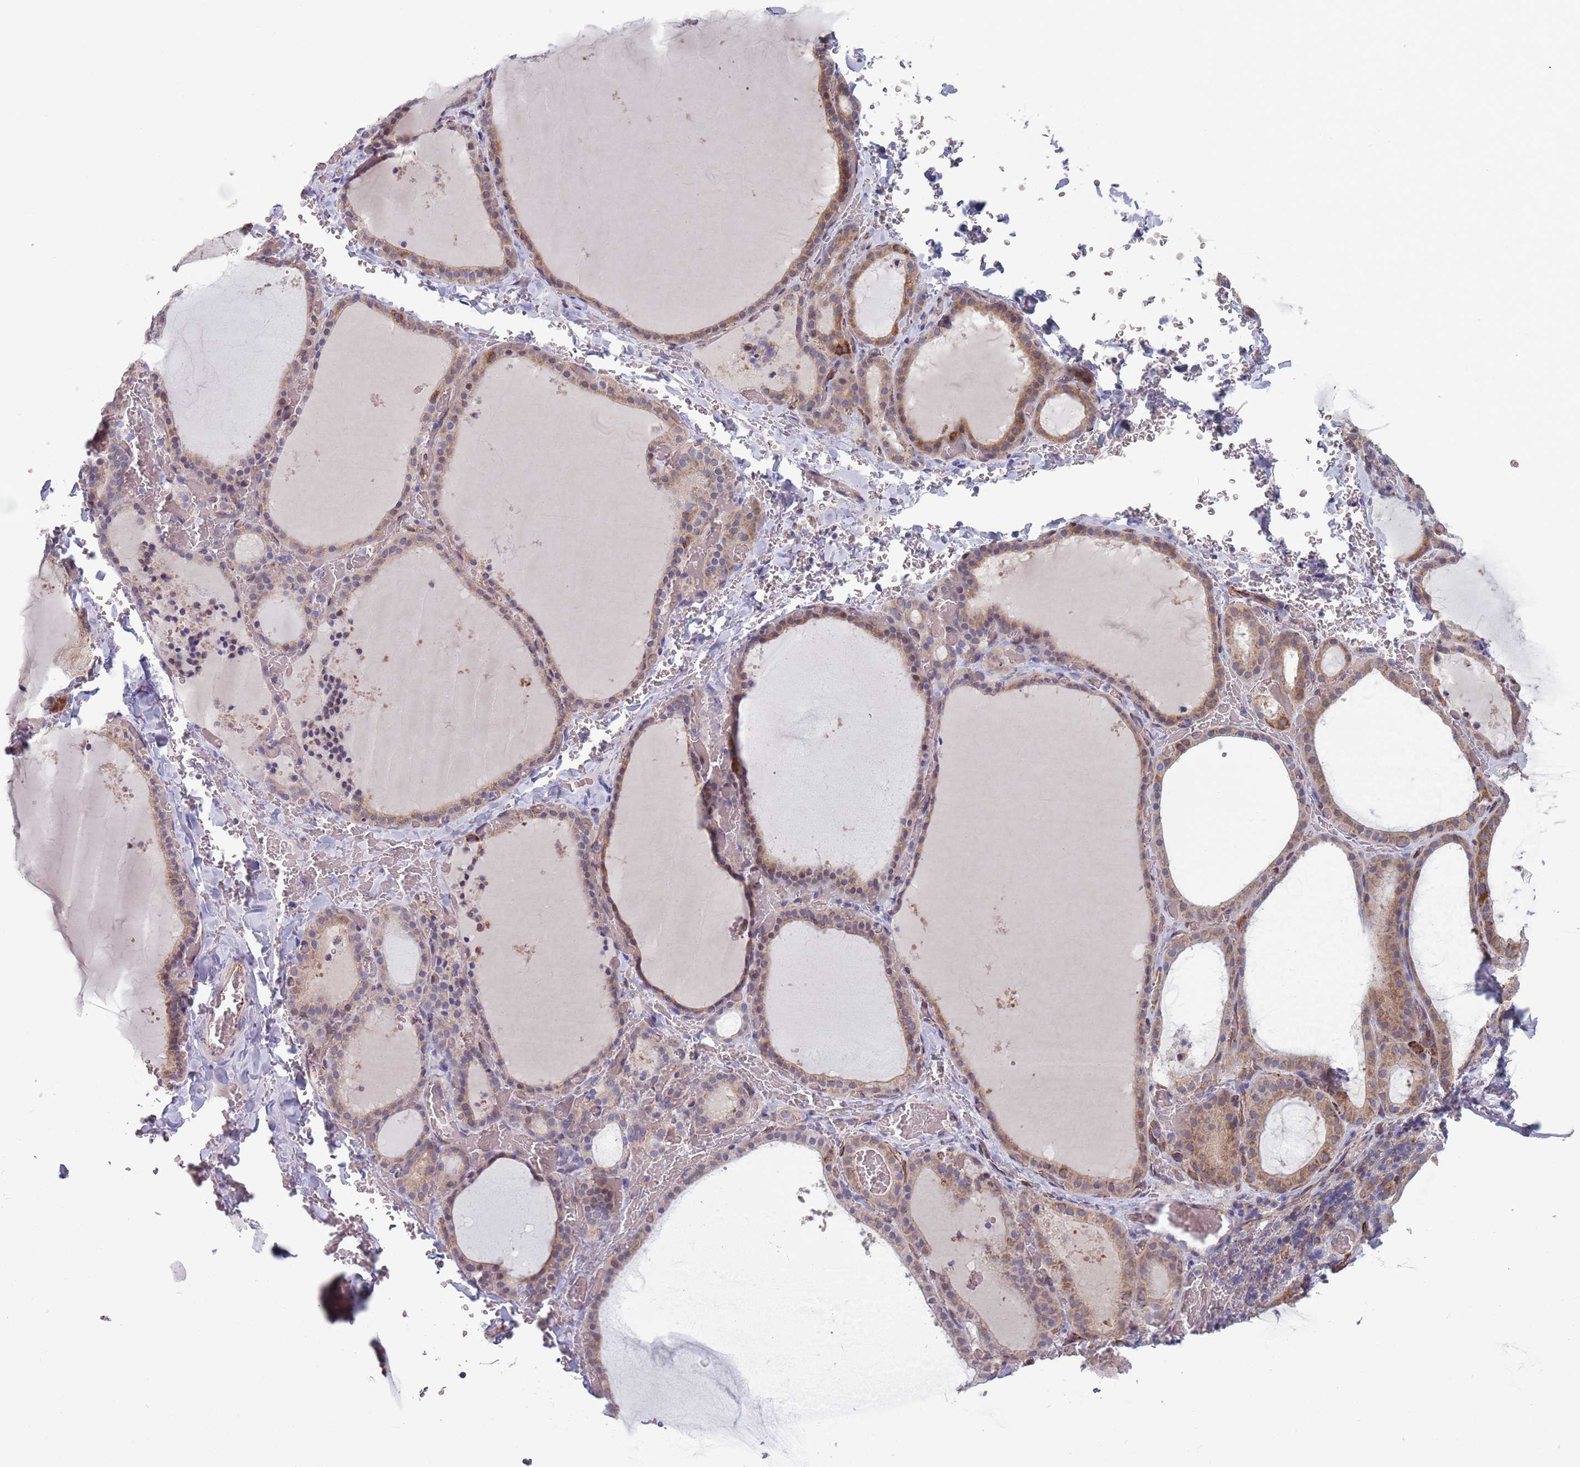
{"staining": {"intensity": "moderate", "quantity": "25%-75%", "location": "cytoplasmic/membranous"}, "tissue": "thyroid gland", "cell_type": "Glandular cells", "image_type": "normal", "snomed": [{"axis": "morphology", "description": "Normal tissue, NOS"}, {"axis": "topography", "description": "Thyroid gland"}], "caption": "A photomicrograph showing moderate cytoplasmic/membranous positivity in approximately 25%-75% of glandular cells in normal thyroid gland, as visualized by brown immunohistochemical staining.", "gene": "TYW1B", "patient": {"sex": "female", "age": 39}}